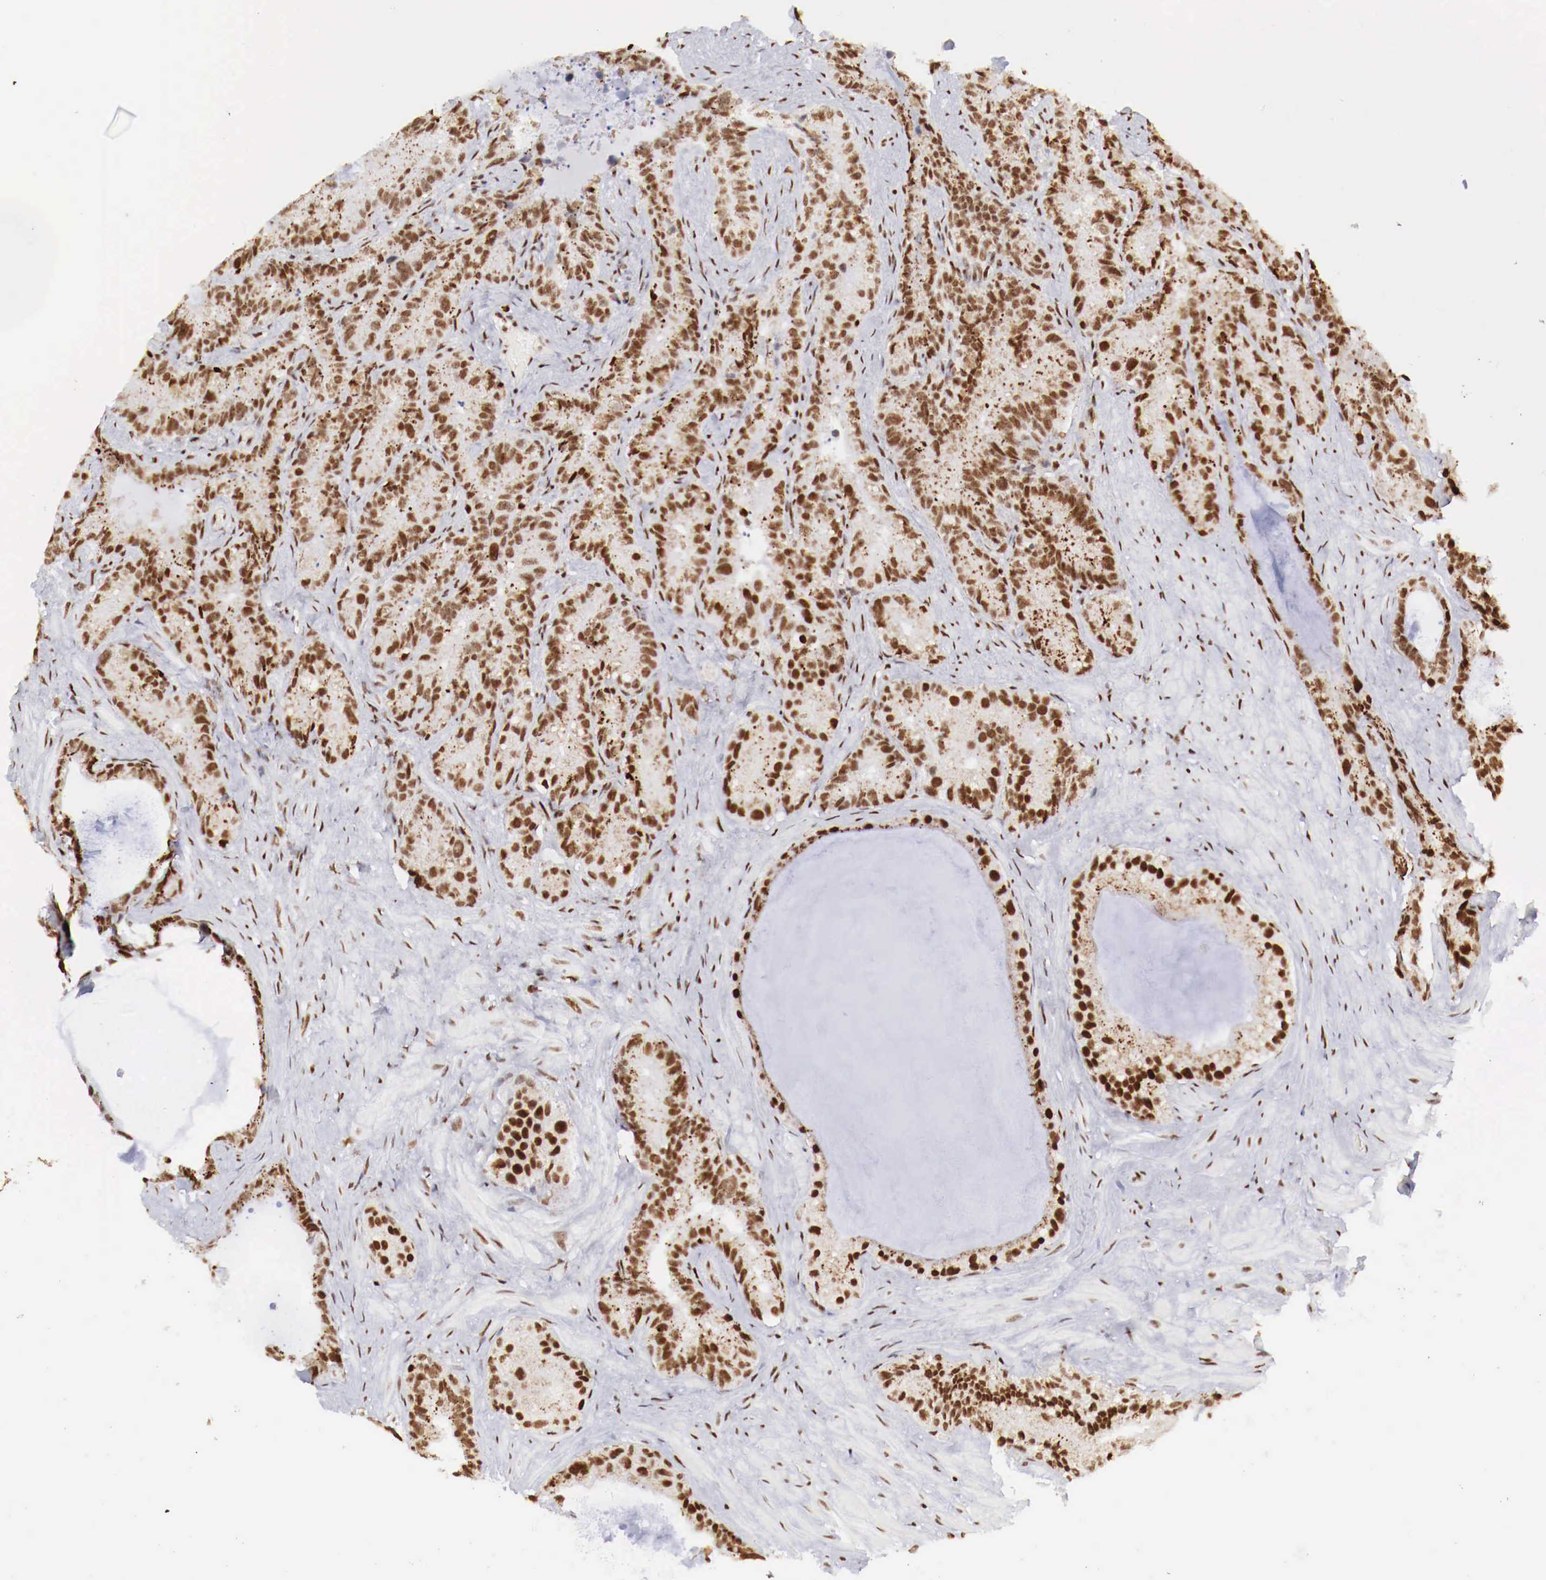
{"staining": {"intensity": "strong", "quantity": ">75%", "location": "nuclear"}, "tissue": "seminal vesicle", "cell_type": "Glandular cells", "image_type": "normal", "snomed": [{"axis": "morphology", "description": "Normal tissue, NOS"}, {"axis": "topography", "description": "Seminal veicle"}], "caption": "An image showing strong nuclear expression in approximately >75% of glandular cells in benign seminal vesicle, as visualized by brown immunohistochemical staining.", "gene": "MAX", "patient": {"sex": "male", "age": 63}}